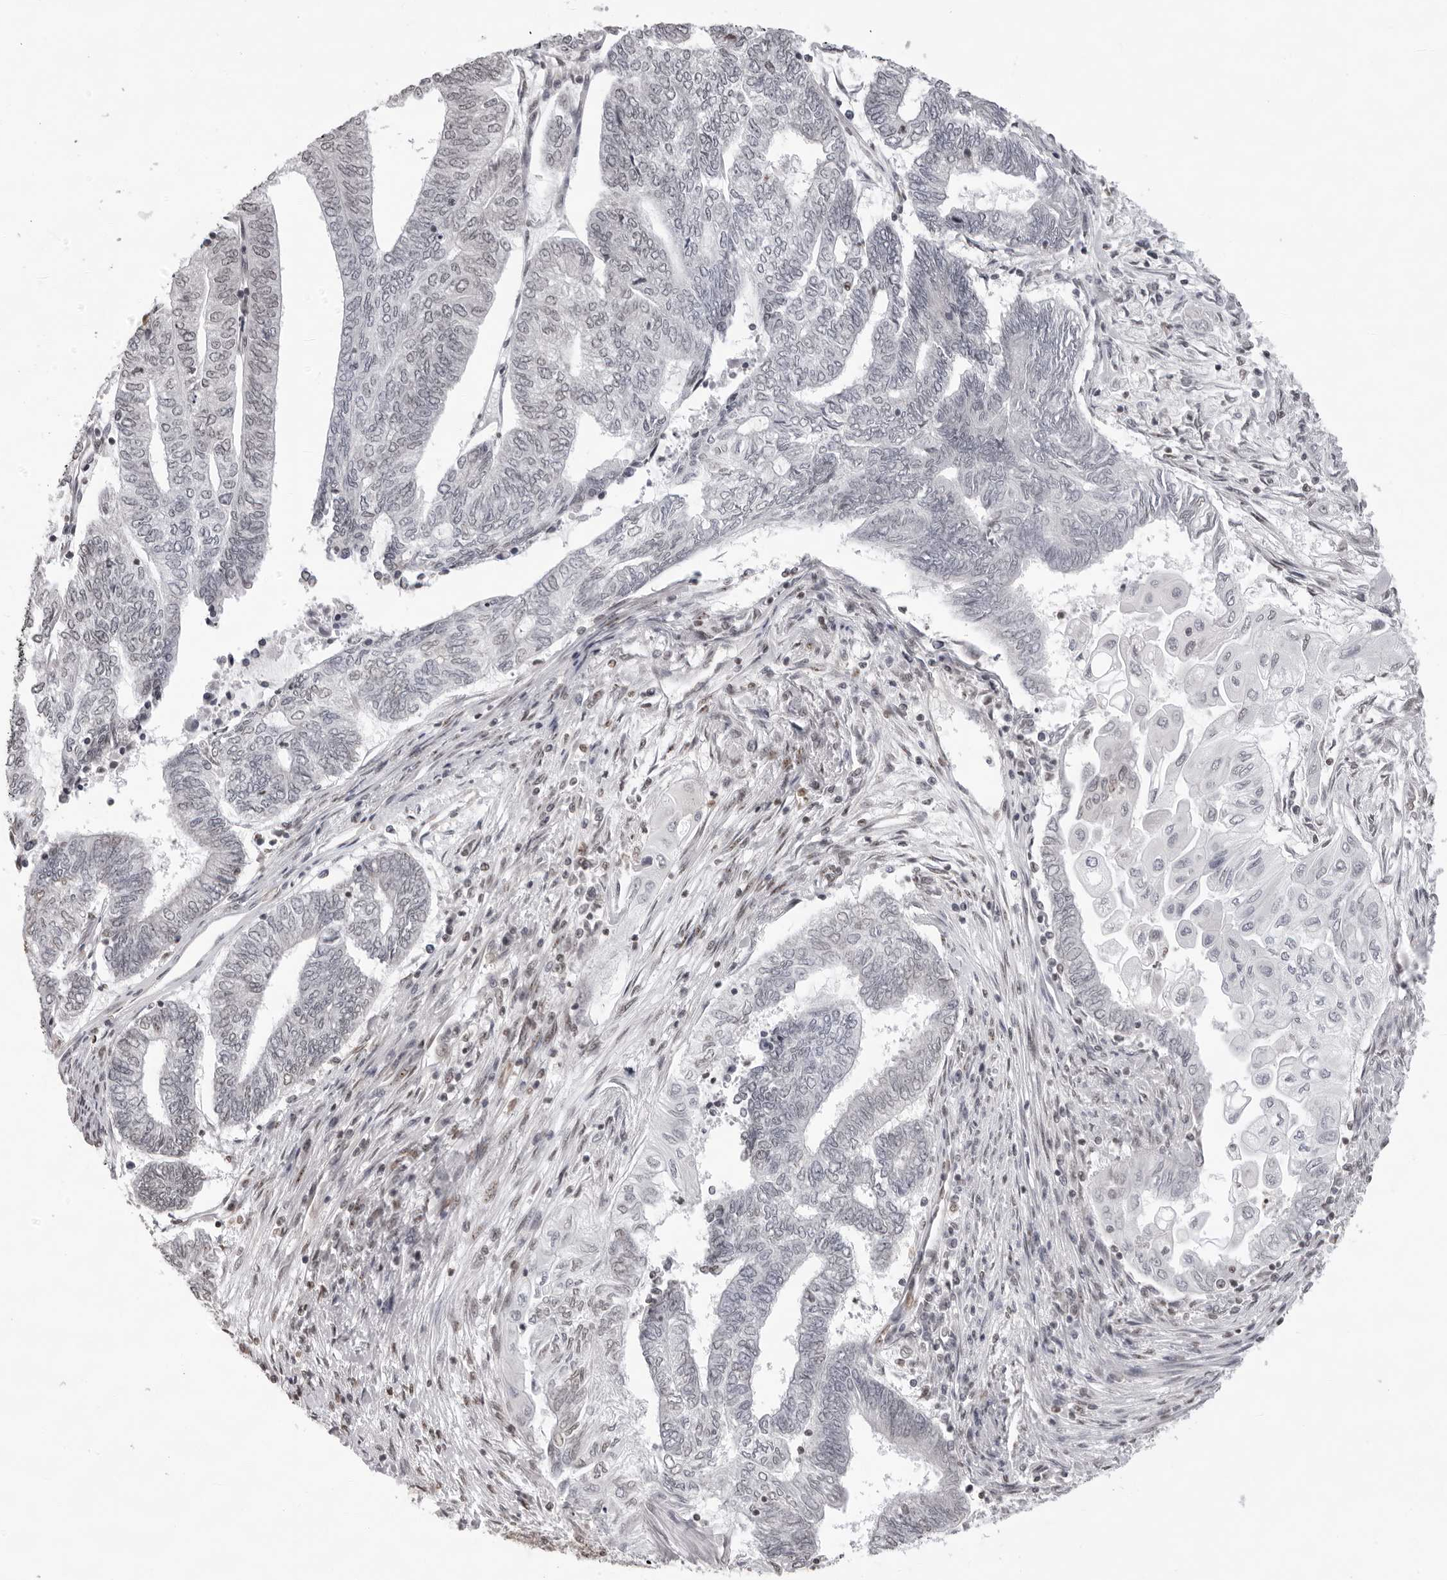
{"staining": {"intensity": "negative", "quantity": "none", "location": "none"}, "tissue": "endometrial cancer", "cell_type": "Tumor cells", "image_type": "cancer", "snomed": [{"axis": "morphology", "description": "Adenocarcinoma, NOS"}, {"axis": "topography", "description": "Uterus"}, {"axis": "topography", "description": "Endometrium"}], "caption": "An IHC micrograph of endometrial cancer (adenocarcinoma) is shown. There is no staining in tumor cells of endometrial cancer (adenocarcinoma).", "gene": "CASP7", "patient": {"sex": "female", "age": 70}}